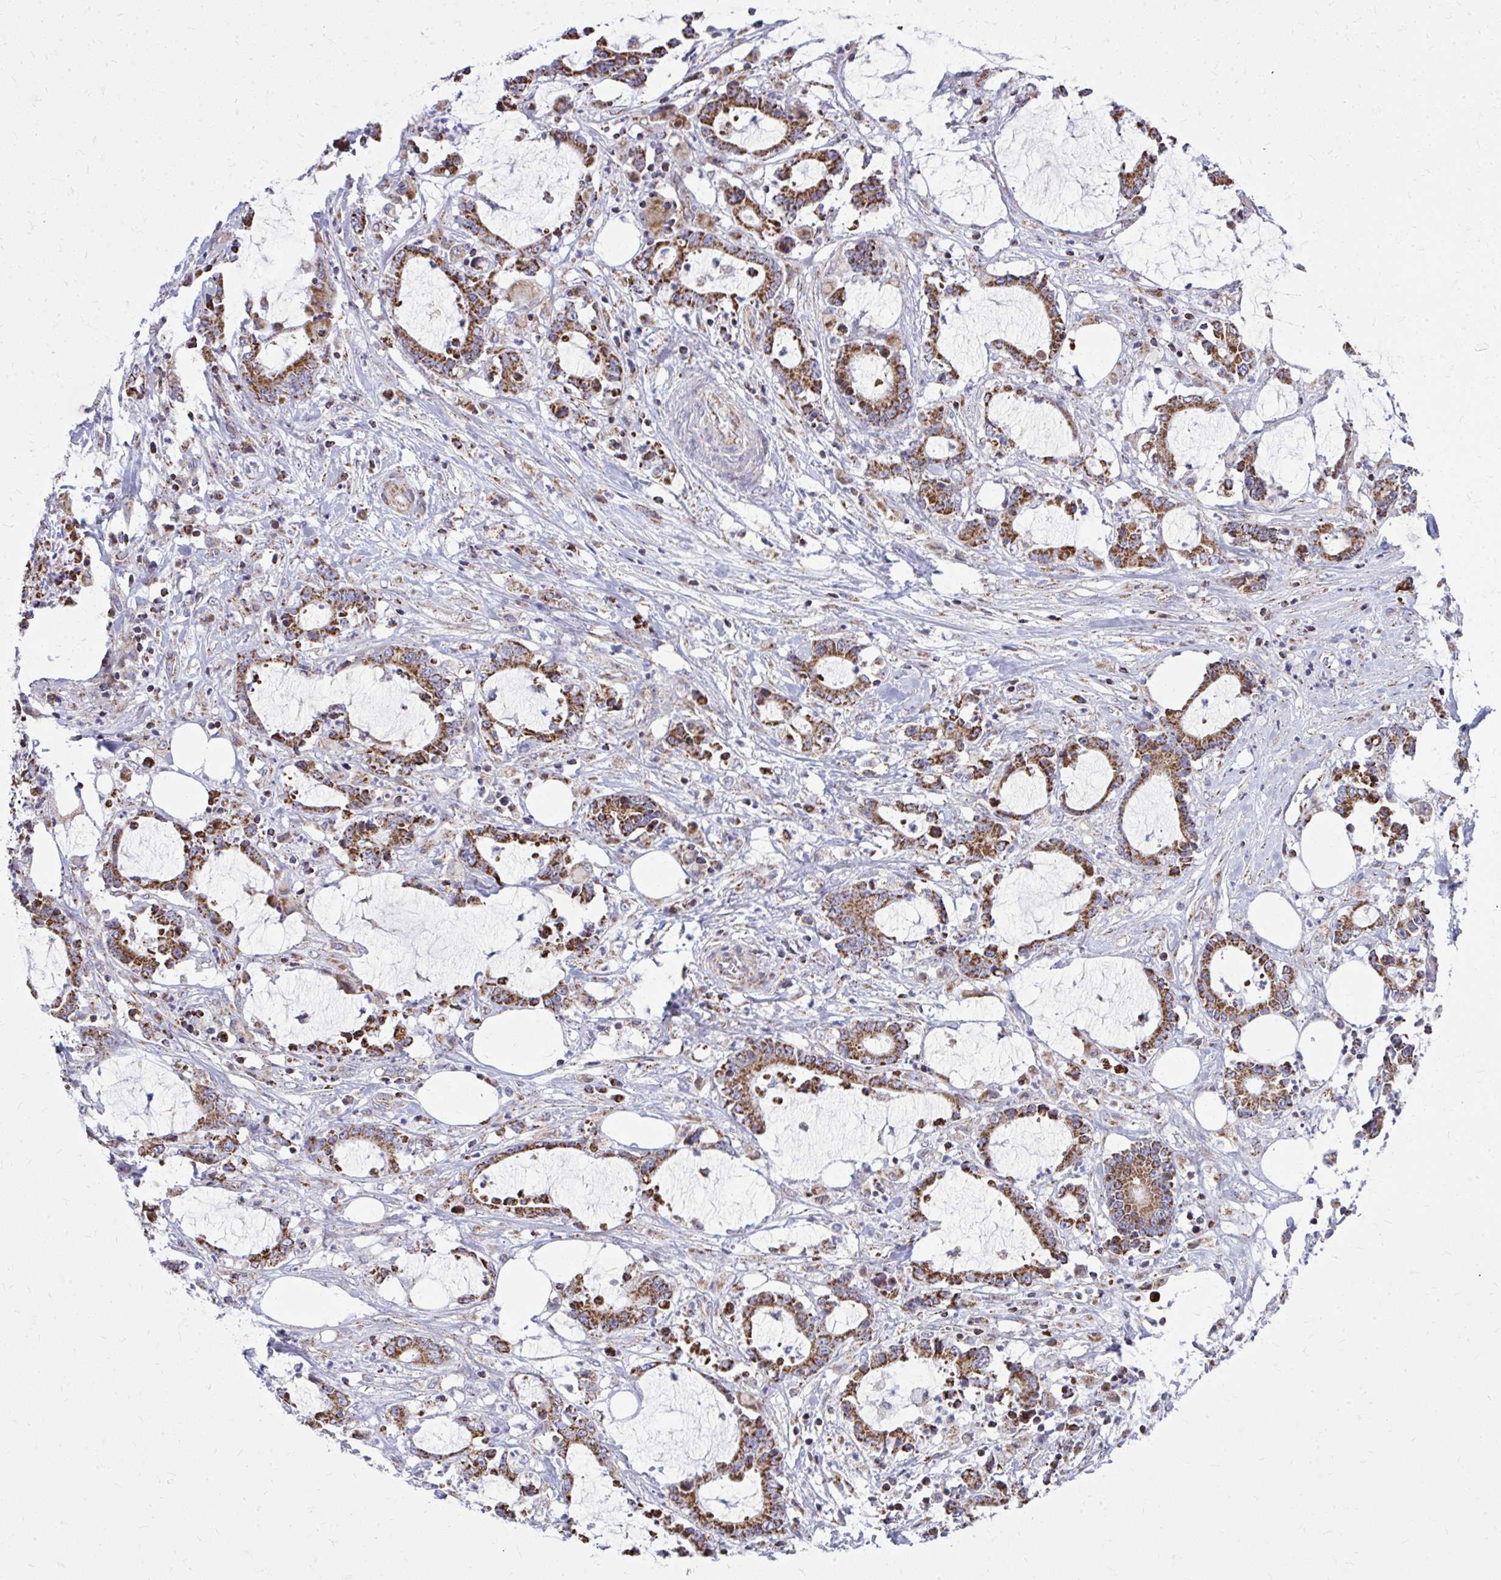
{"staining": {"intensity": "strong", "quantity": ">75%", "location": "cytoplasmic/membranous"}, "tissue": "stomach cancer", "cell_type": "Tumor cells", "image_type": "cancer", "snomed": [{"axis": "morphology", "description": "Adenocarcinoma, NOS"}, {"axis": "topography", "description": "Stomach, upper"}], "caption": "Human stomach cancer (adenocarcinoma) stained for a protein (brown) displays strong cytoplasmic/membranous positive staining in approximately >75% of tumor cells.", "gene": "ZNF362", "patient": {"sex": "male", "age": 68}}